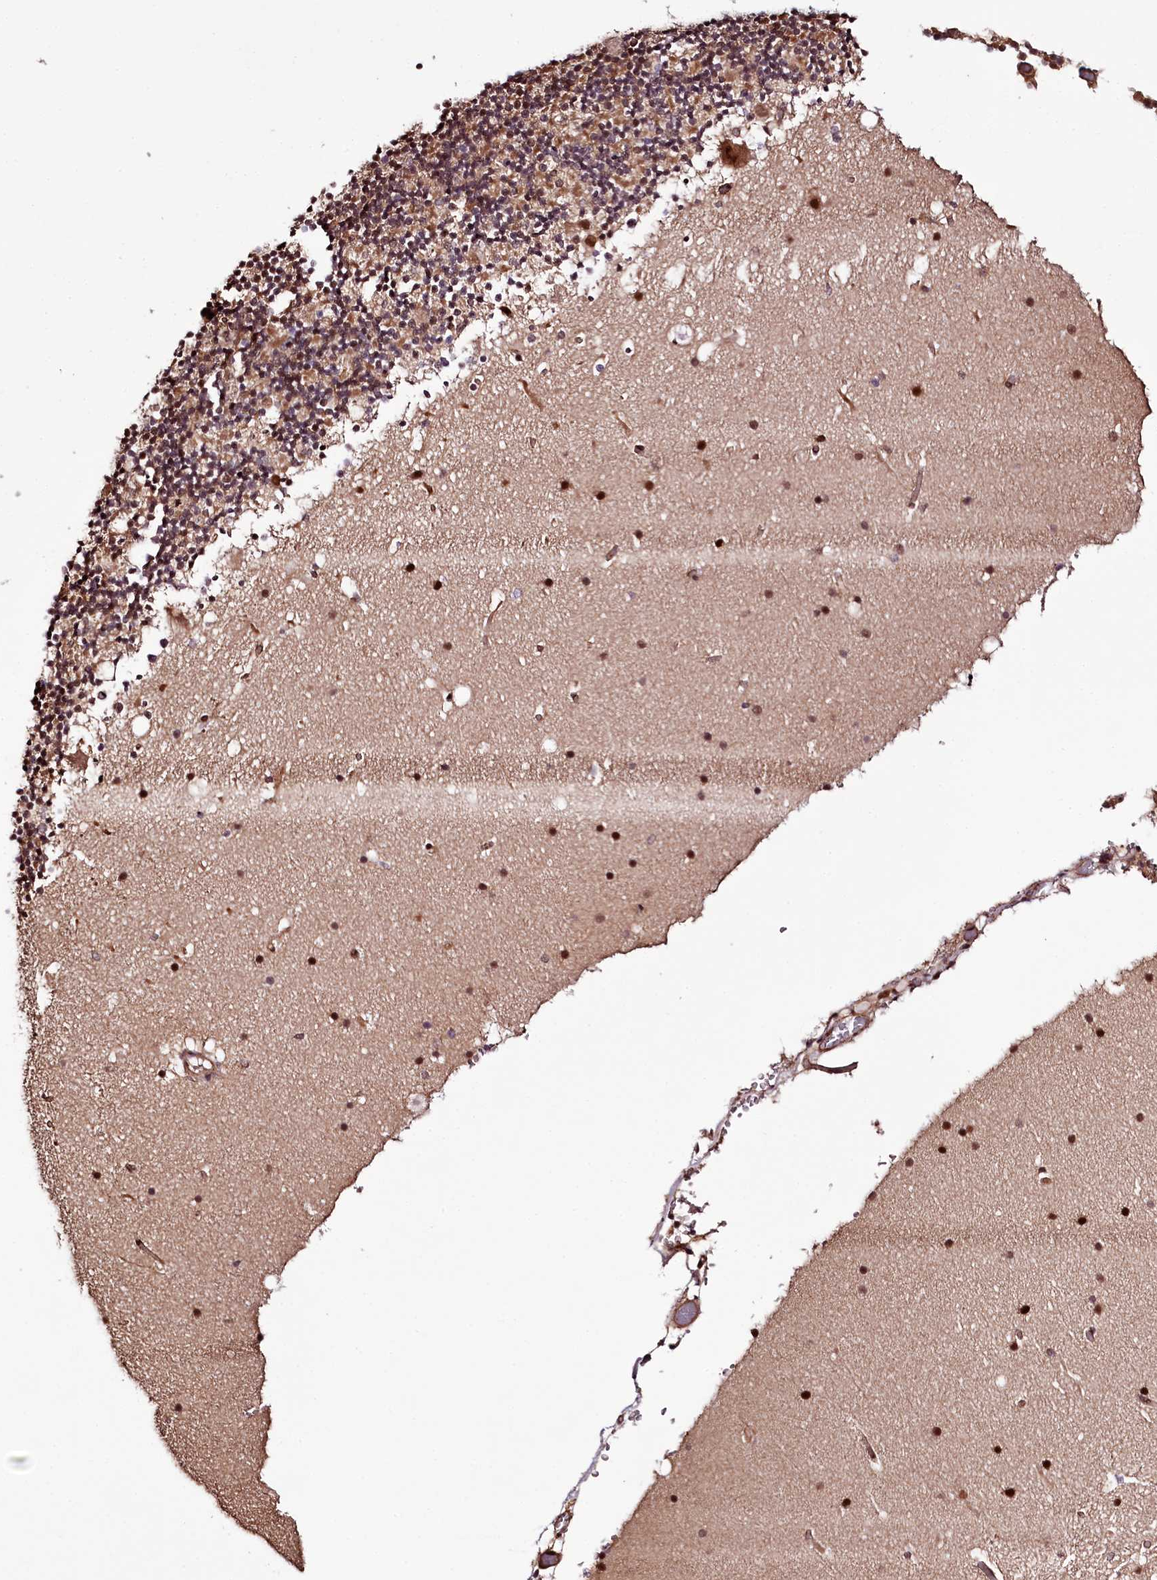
{"staining": {"intensity": "moderate", "quantity": "25%-75%", "location": "nuclear"}, "tissue": "cerebellum", "cell_type": "Cells in granular layer", "image_type": "normal", "snomed": [{"axis": "morphology", "description": "Normal tissue, NOS"}, {"axis": "topography", "description": "Cerebellum"}], "caption": "The micrograph exhibits a brown stain indicating the presence of a protein in the nuclear of cells in granular layer in cerebellum.", "gene": "TTC33", "patient": {"sex": "male", "age": 57}}